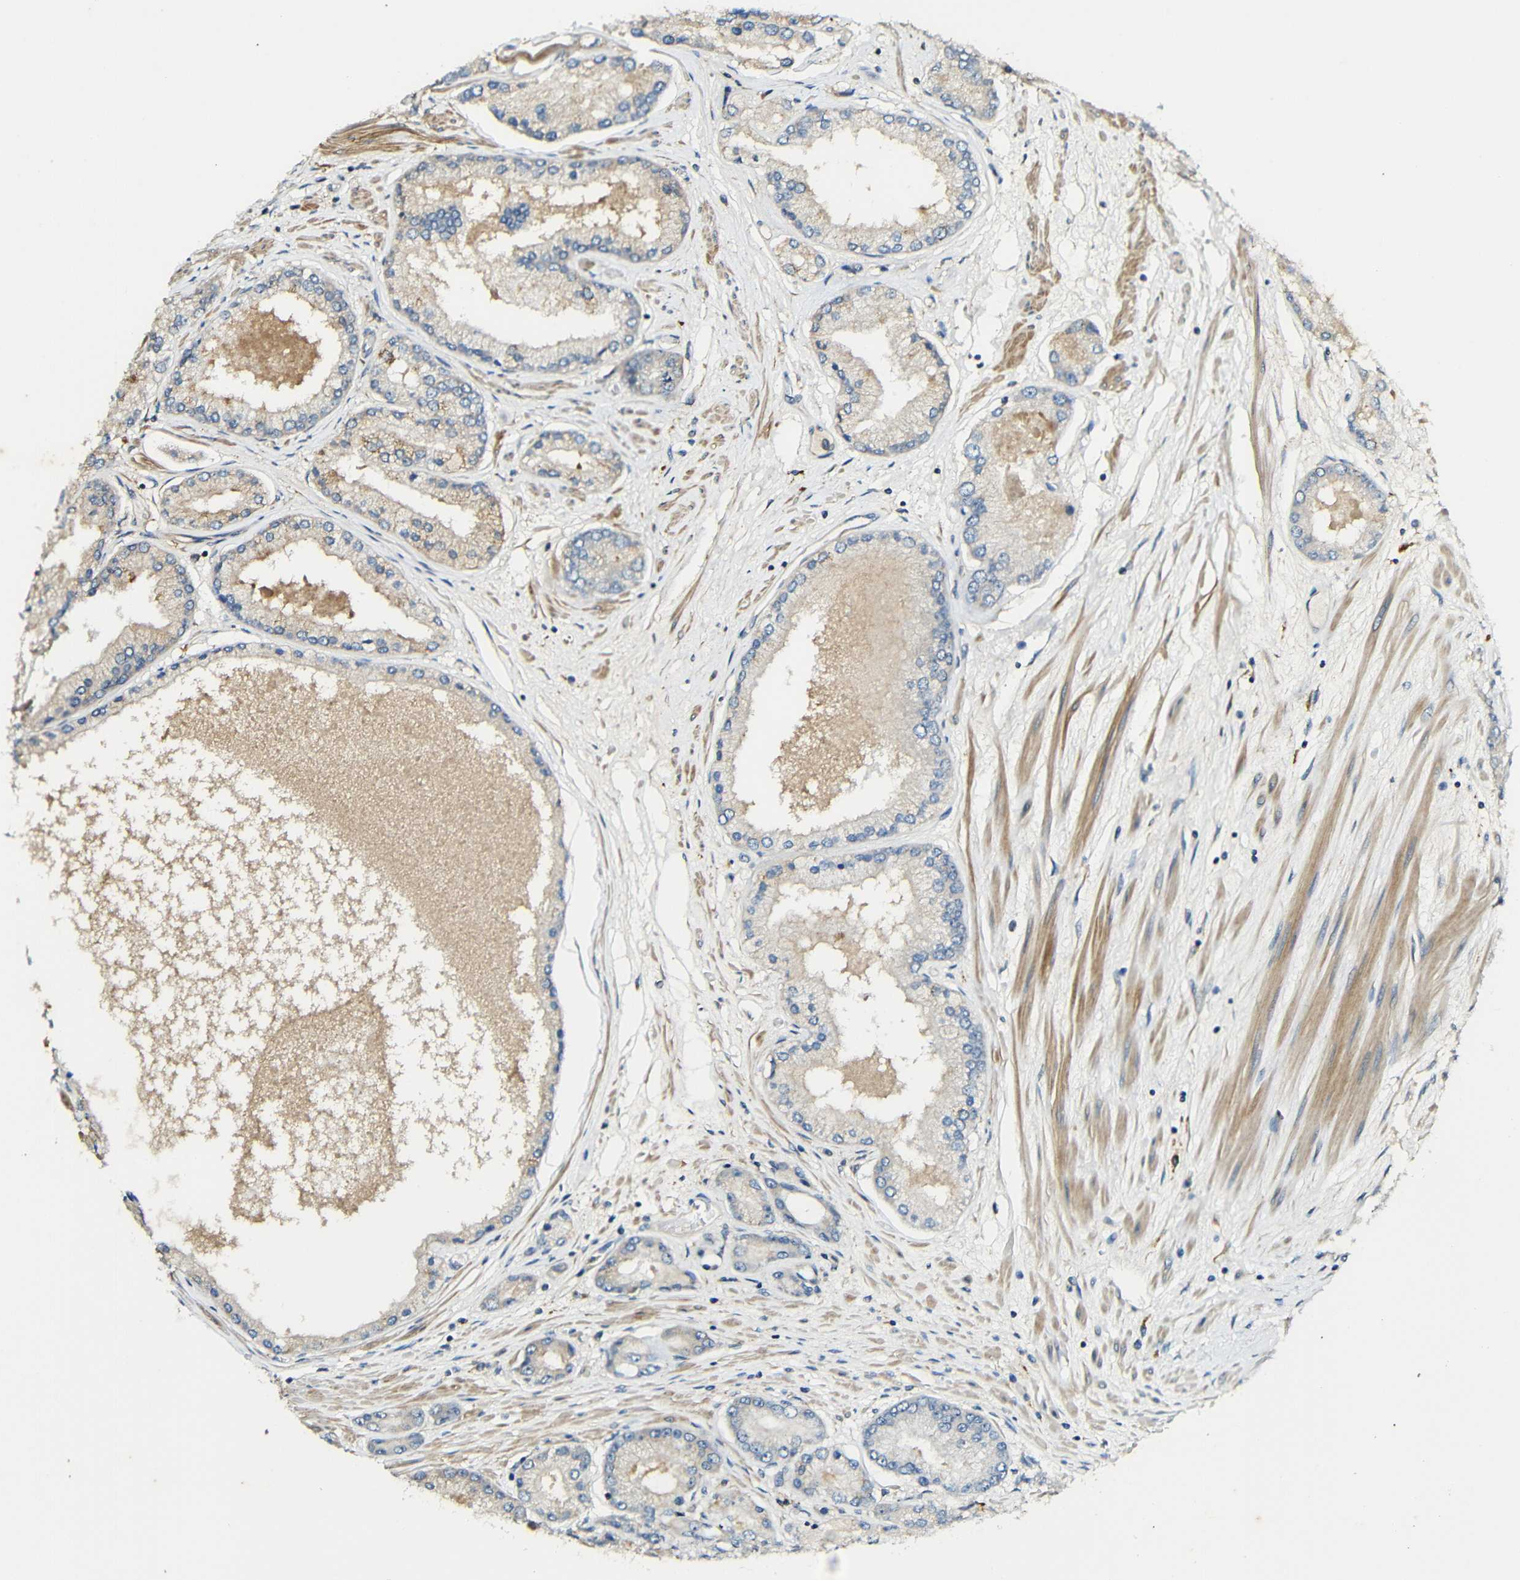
{"staining": {"intensity": "weak", "quantity": "25%-75%", "location": "cytoplasmic/membranous"}, "tissue": "prostate cancer", "cell_type": "Tumor cells", "image_type": "cancer", "snomed": [{"axis": "morphology", "description": "Adenocarcinoma, High grade"}, {"axis": "topography", "description": "Prostate"}], "caption": "Protein expression by immunohistochemistry (IHC) reveals weak cytoplasmic/membranous positivity in approximately 25%-75% of tumor cells in prostate cancer (high-grade adenocarcinoma). (brown staining indicates protein expression, while blue staining denotes nuclei).", "gene": "CASP8", "patient": {"sex": "male", "age": 59}}